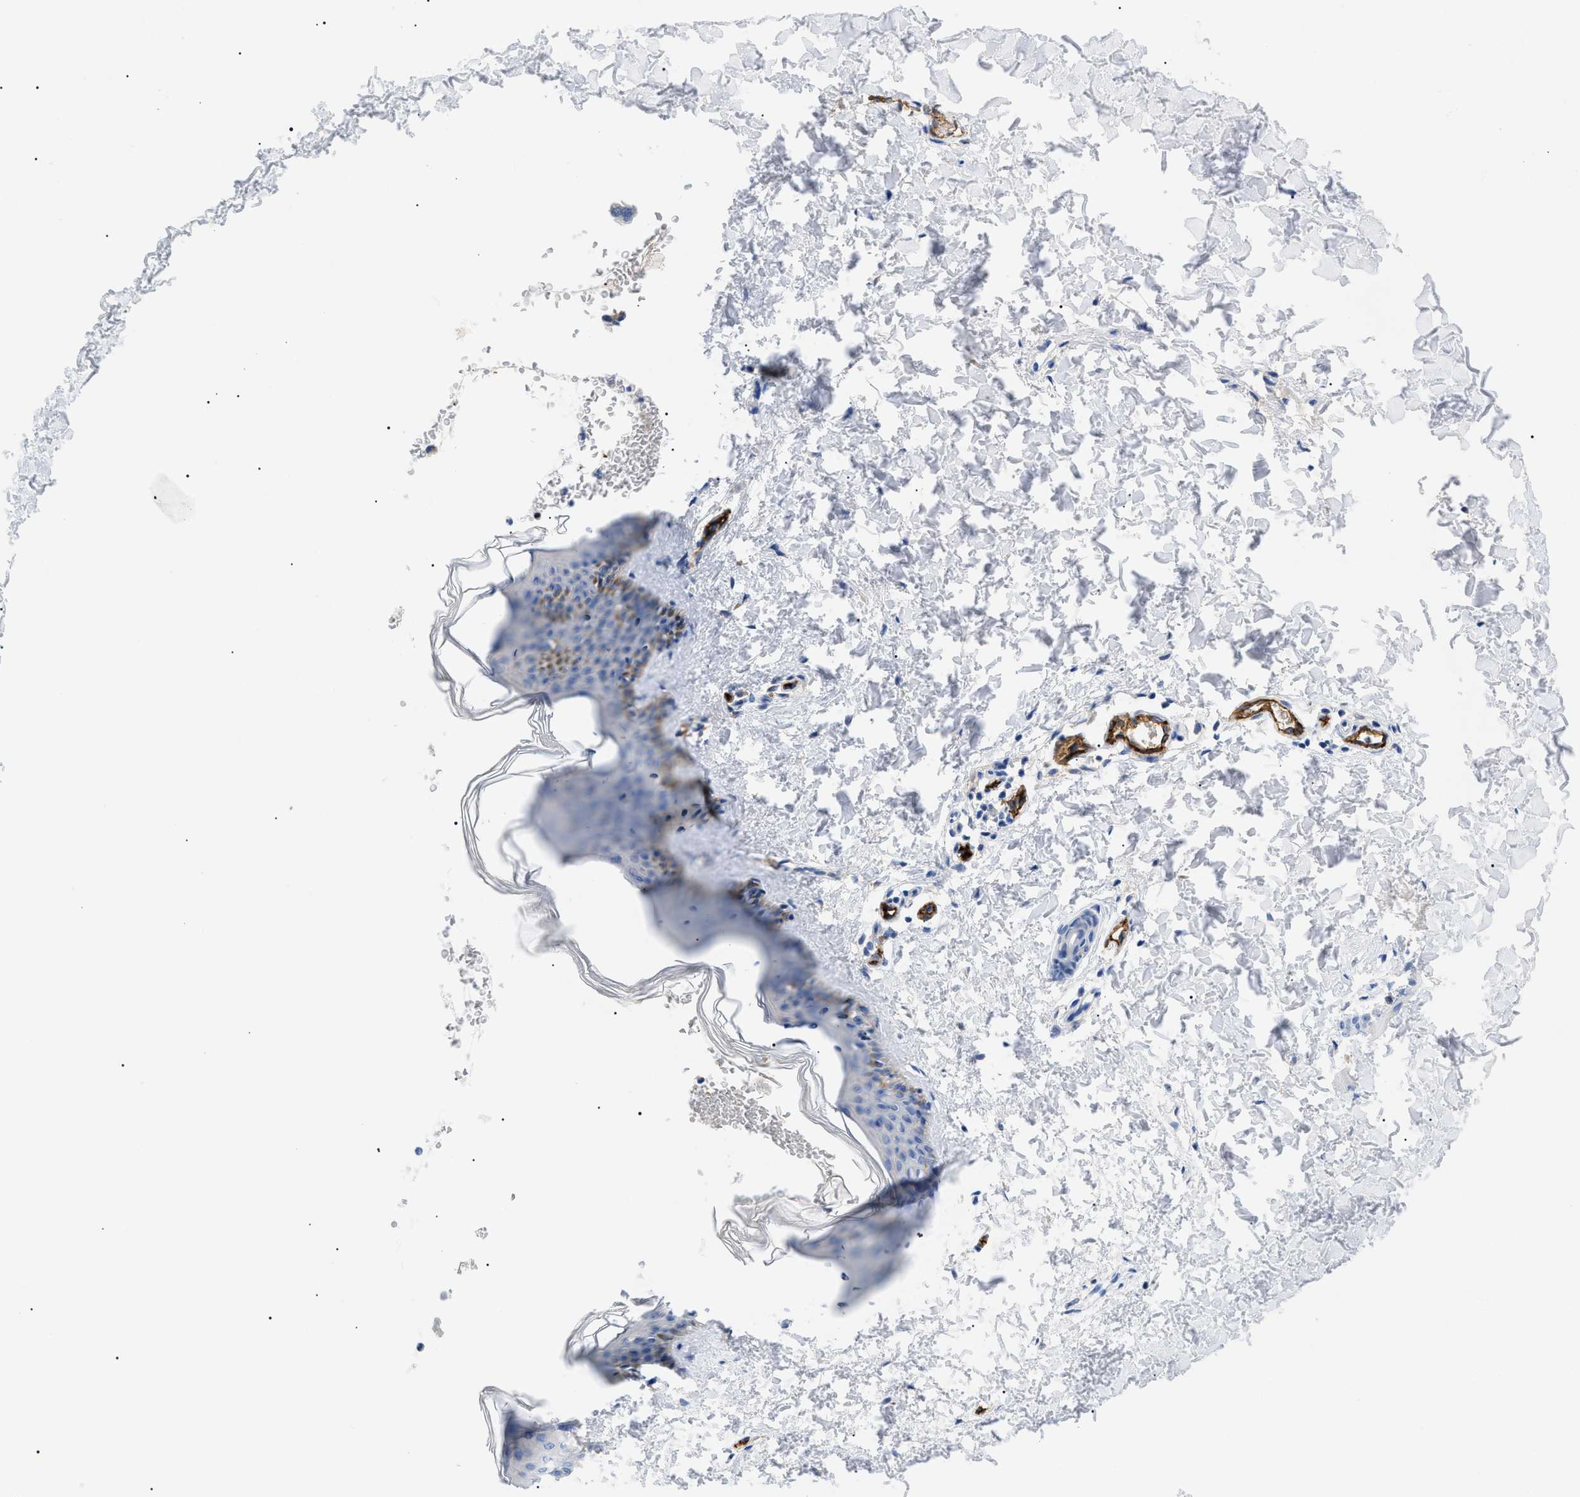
{"staining": {"intensity": "negative", "quantity": "none", "location": "none"}, "tissue": "skin", "cell_type": "Fibroblasts", "image_type": "normal", "snomed": [{"axis": "morphology", "description": "Normal tissue, NOS"}, {"axis": "topography", "description": "Skin"}], "caption": "Immunohistochemistry (IHC) photomicrograph of normal skin: skin stained with DAB reveals no significant protein staining in fibroblasts.", "gene": "ACKR1", "patient": {"sex": "female", "age": 41}}